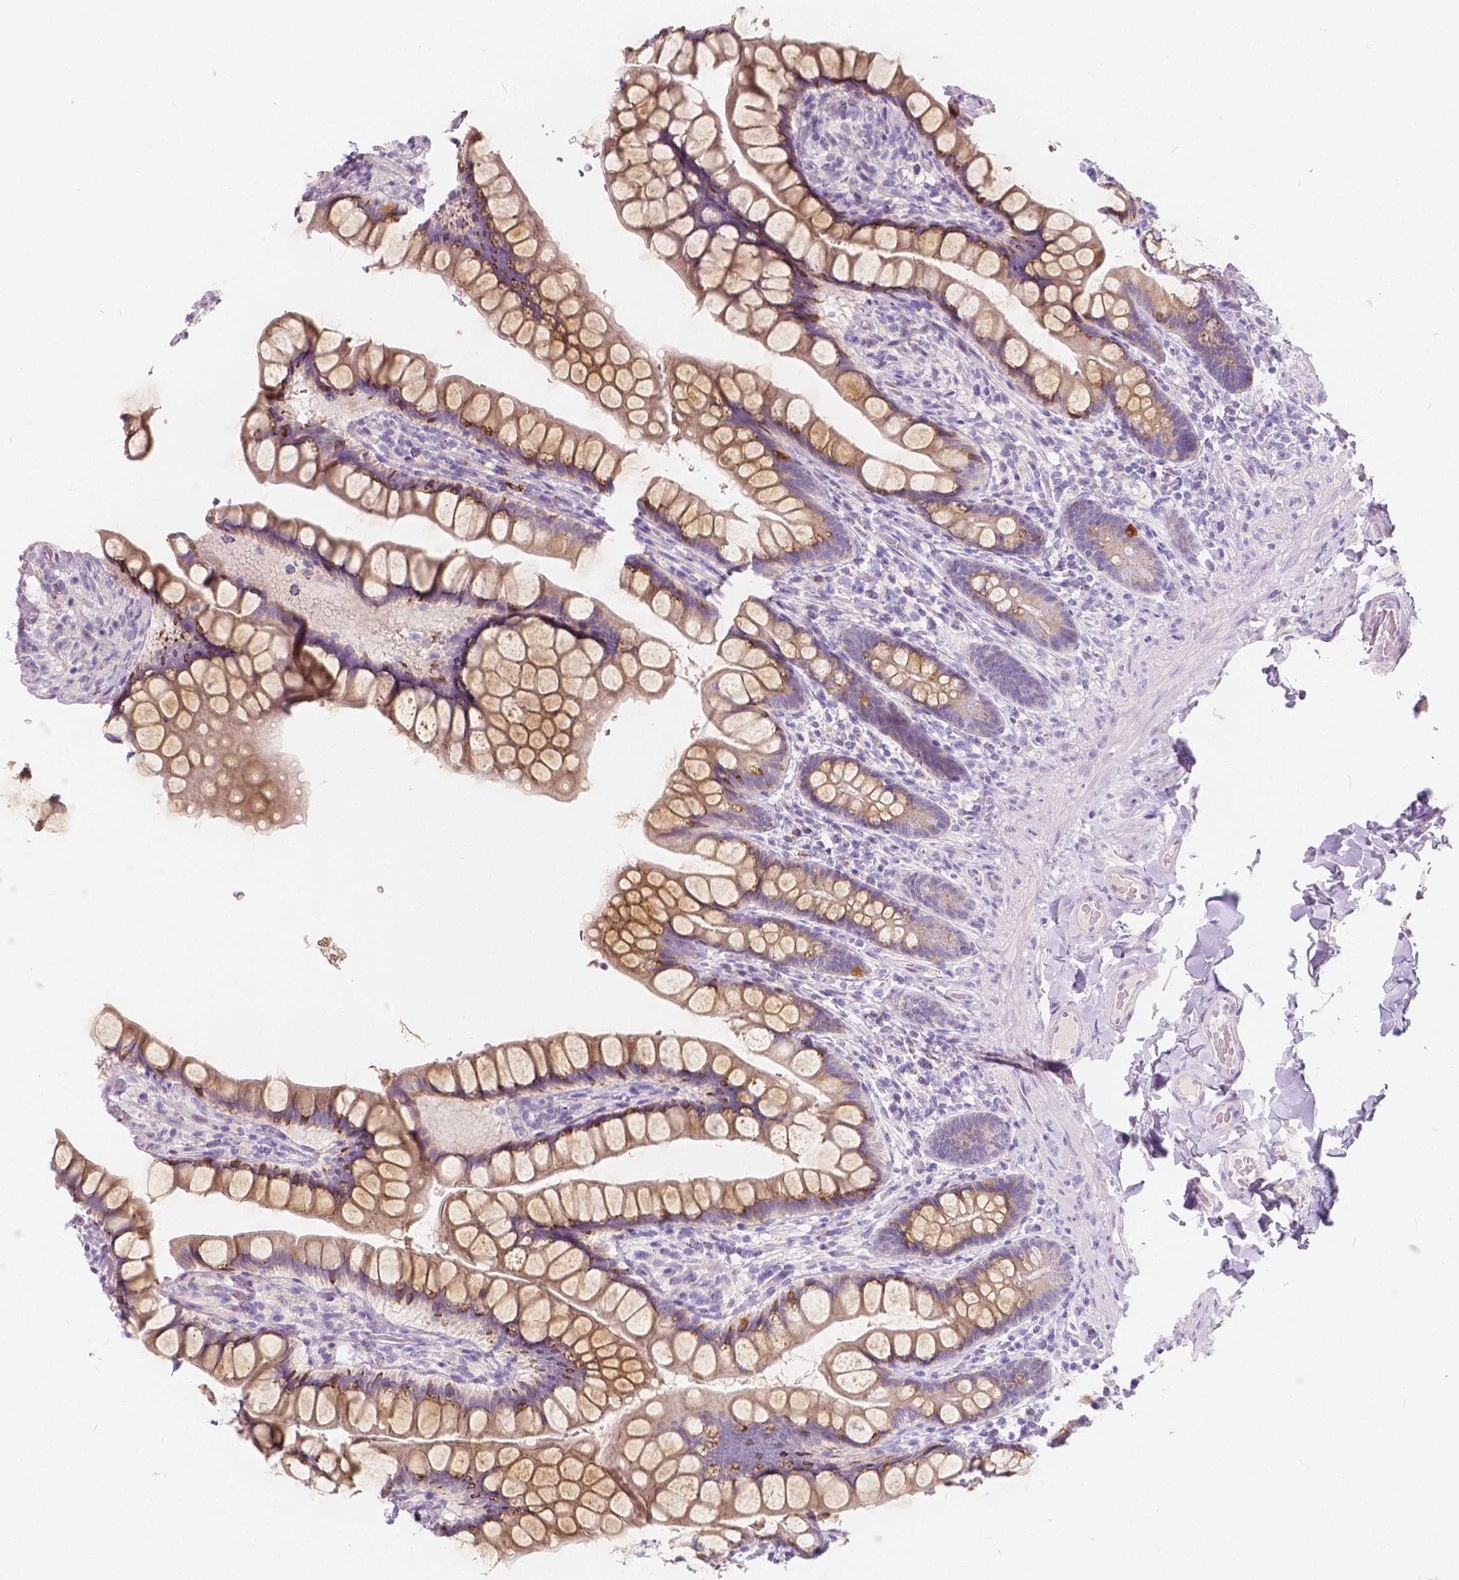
{"staining": {"intensity": "moderate", "quantity": ">75%", "location": "cytoplasmic/membranous"}, "tissue": "small intestine", "cell_type": "Glandular cells", "image_type": "normal", "snomed": [{"axis": "morphology", "description": "Normal tissue, NOS"}, {"axis": "topography", "description": "Small intestine"}], "caption": "The immunohistochemical stain highlights moderate cytoplasmic/membranous staining in glandular cells of benign small intestine.", "gene": "RNF186", "patient": {"sex": "male", "age": 70}}